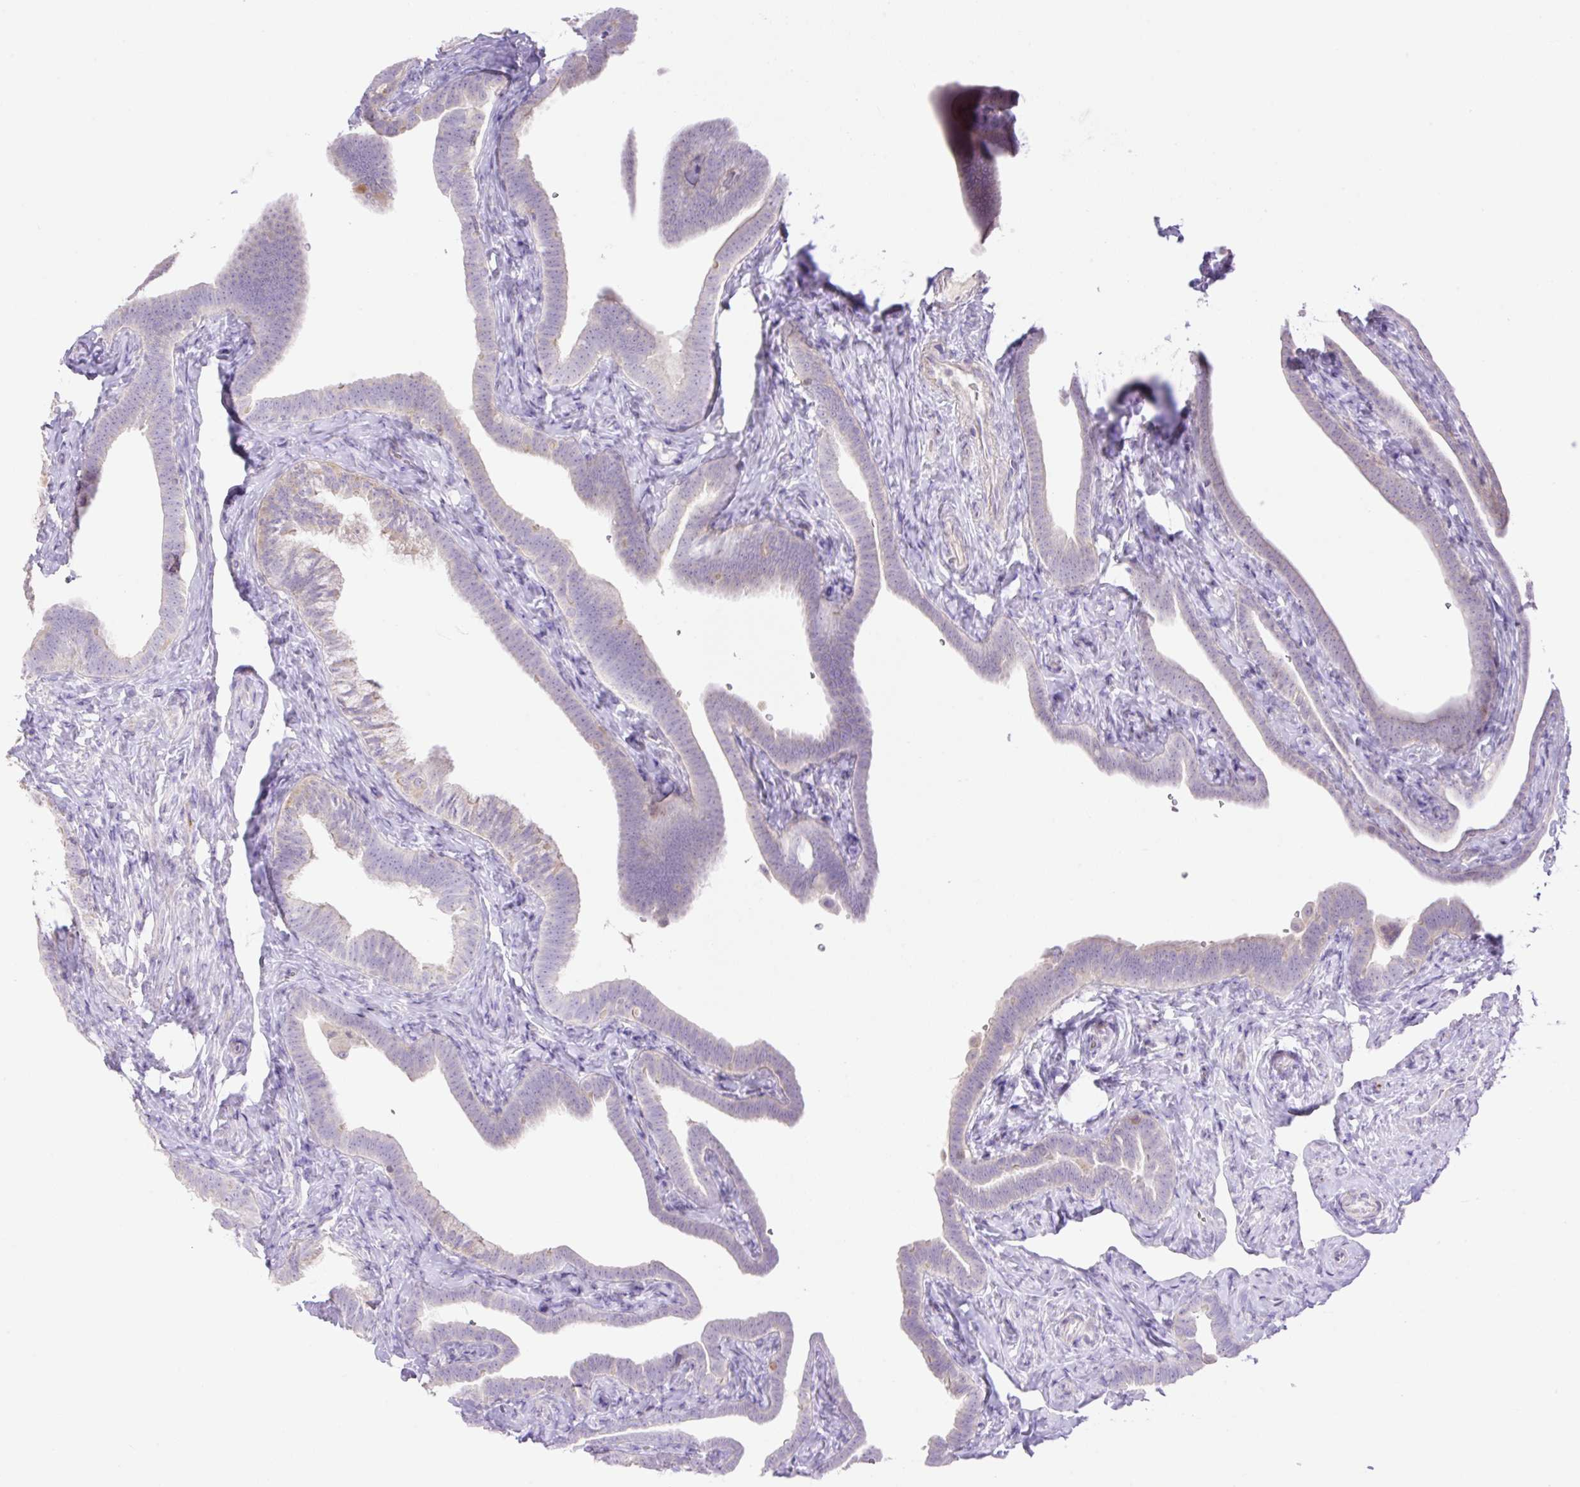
{"staining": {"intensity": "weak", "quantity": "<25%", "location": "cytoplasmic/membranous"}, "tissue": "fallopian tube", "cell_type": "Glandular cells", "image_type": "normal", "snomed": [{"axis": "morphology", "description": "Normal tissue, NOS"}, {"axis": "topography", "description": "Fallopian tube"}], "caption": "Glandular cells are negative for brown protein staining in unremarkable fallopian tube. (DAB IHC, high magnification).", "gene": "VPS25", "patient": {"sex": "female", "age": 69}}